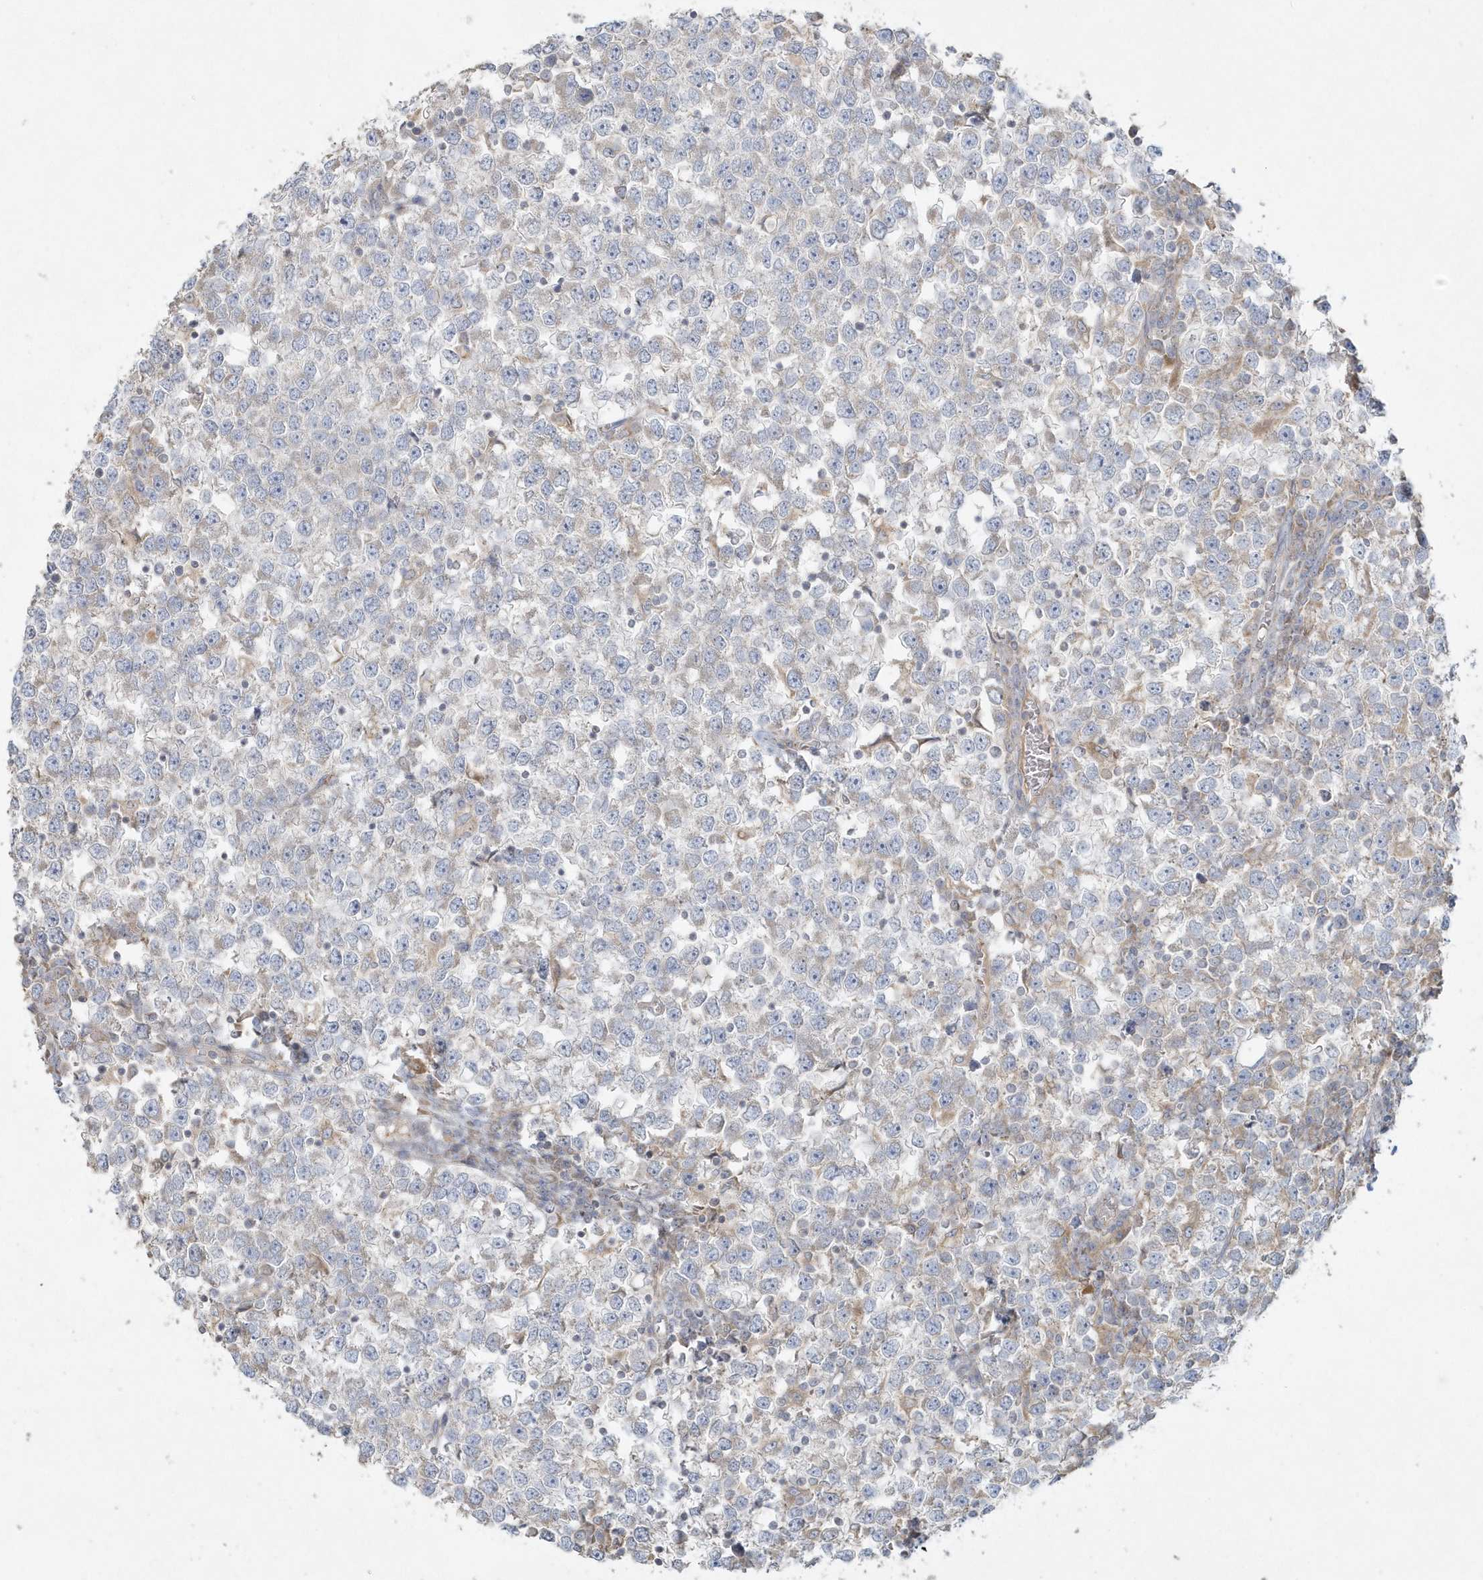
{"staining": {"intensity": "negative", "quantity": "none", "location": "none"}, "tissue": "testis cancer", "cell_type": "Tumor cells", "image_type": "cancer", "snomed": [{"axis": "morphology", "description": "Seminoma, NOS"}, {"axis": "topography", "description": "Testis"}], "caption": "Immunohistochemical staining of human testis cancer exhibits no significant expression in tumor cells.", "gene": "BLTP3A", "patient": {"sex": "male", "age": 65}}